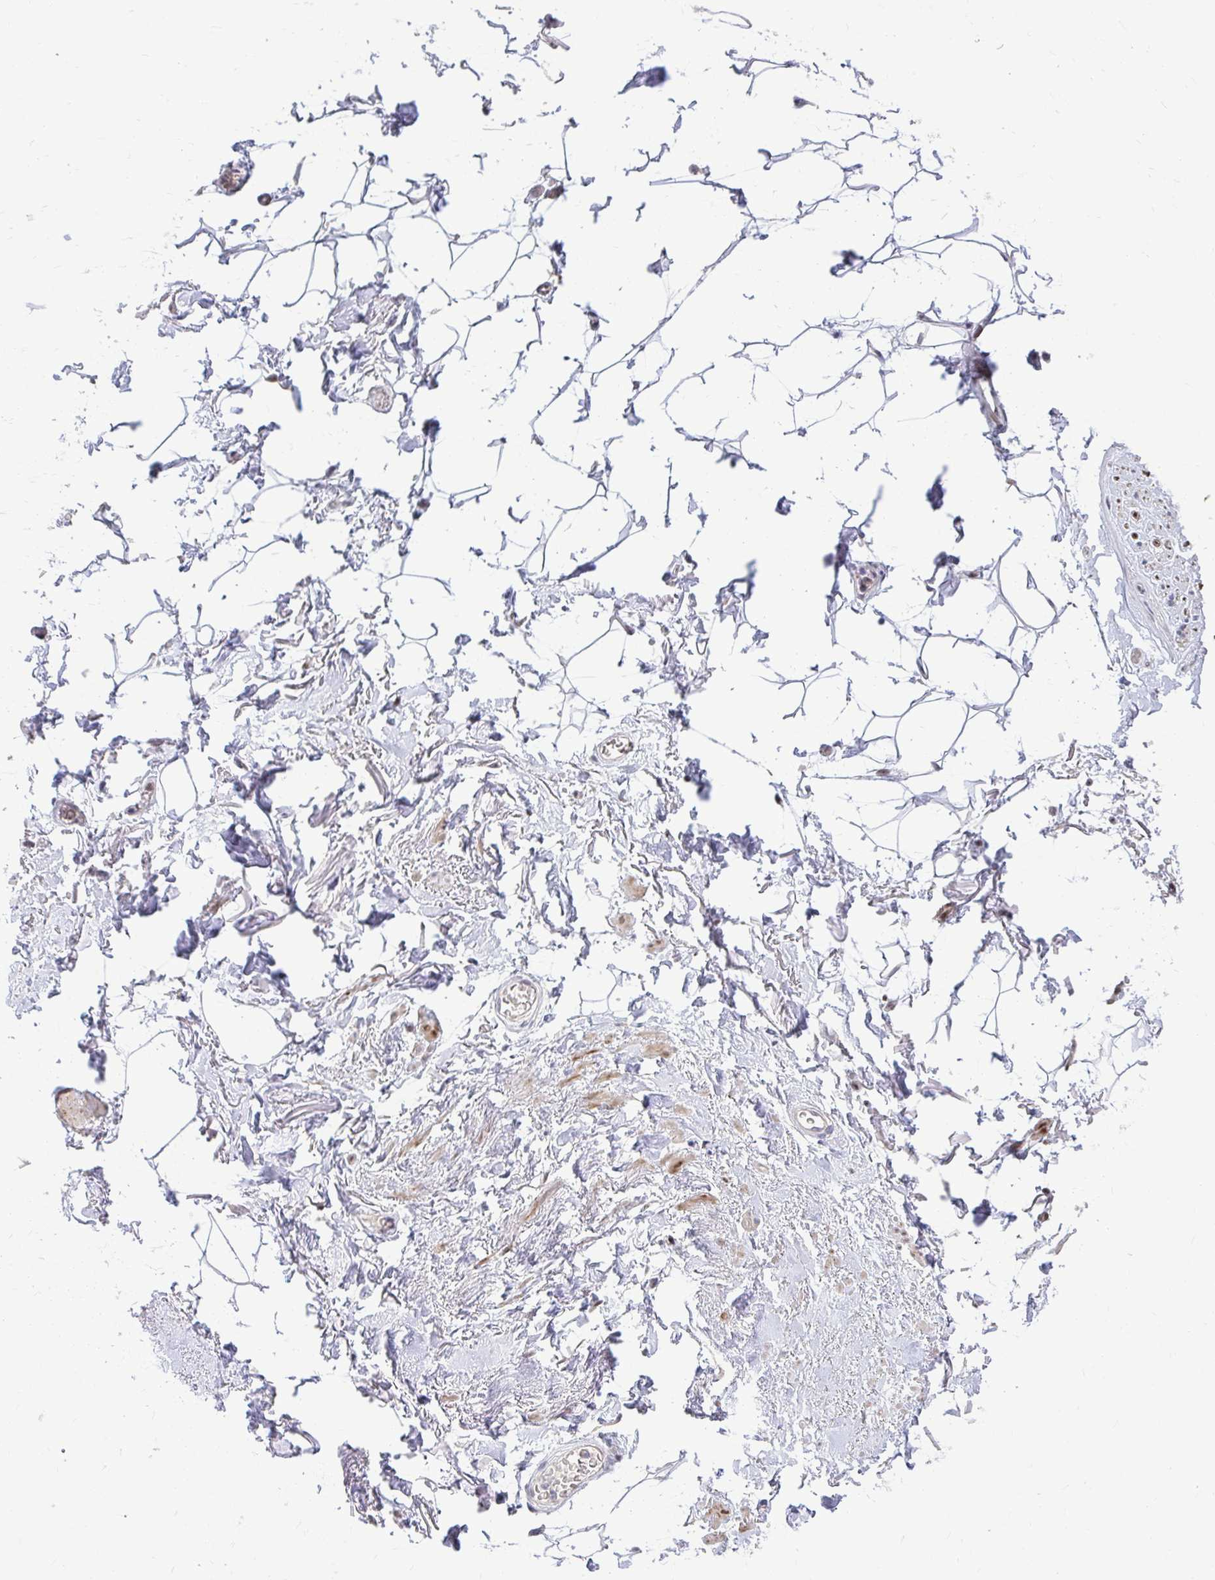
{"staining": {"intensity": "negative", "quantity": "none", "location": "none"}, "tissue": "adipose tissue", "cell_type": "Adipocytes", "image_type": "normal", "snomed": [{"axis": "morphology", "description": "Normal tissue, NOS"}, {"axis": "topography", "description": "Anal"}, {"axis": "topography", "description": "Peripheral nerve tissue"}], "caption": "The immunohistochemistry image has no significant staining in adipocytes of adipose tissue.", "gene": "DLX4", "patient": {"sex": "male", "age": 78}}